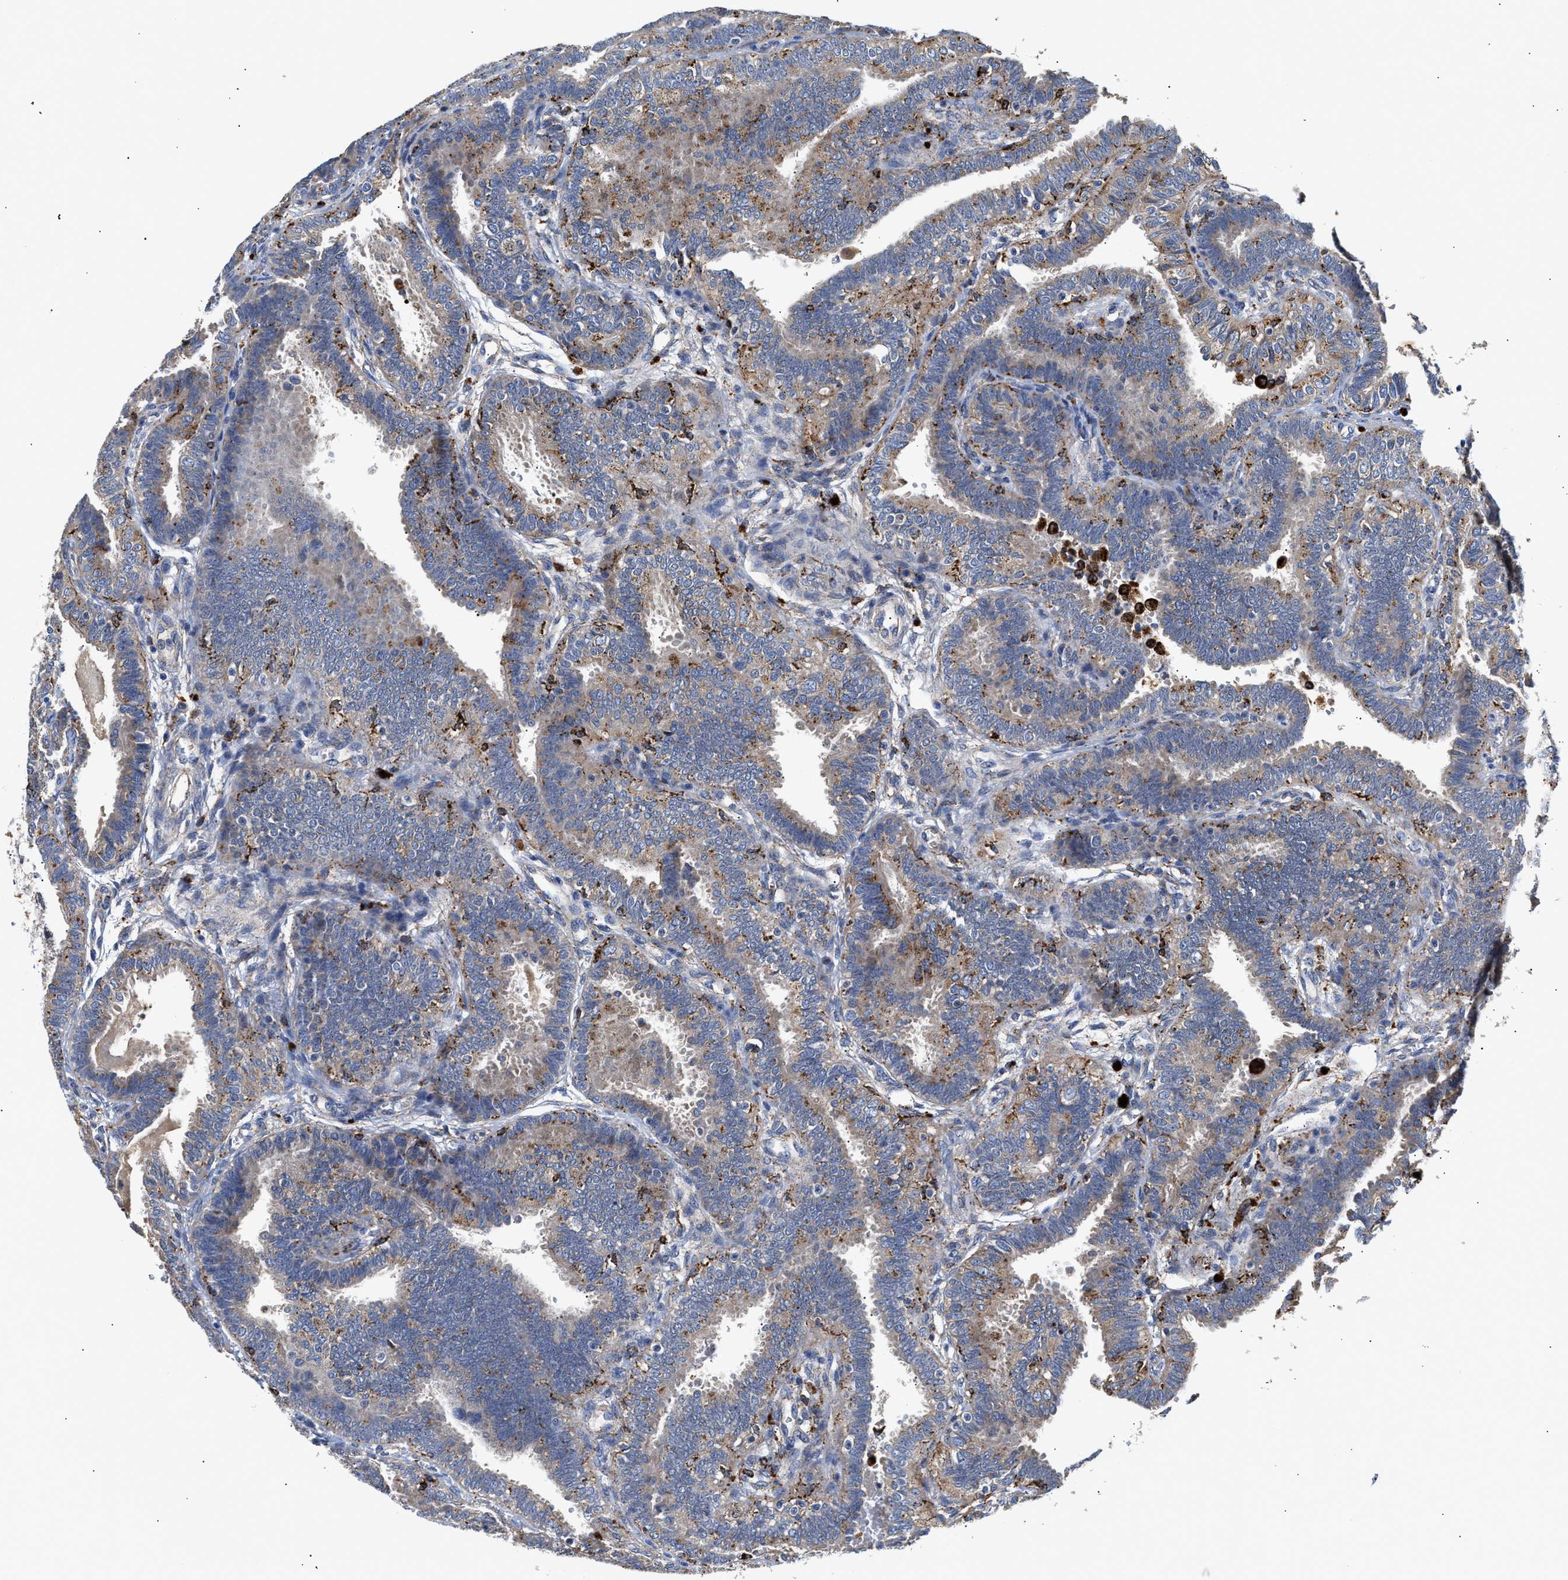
{"staining": {"intensity": "moderate", "quantity": "<25%", "location": "cytoplasmic/membranous"}, "tissue": "fallopian tube", "cell_type": "Glandular cells", "image_type": "normal", "snomed": [{"axis": "morphology", "description": "Normal tissue, NOS"}, {"axis": "topography", "description": "Fallopian tube"}, {"axis": "topography", "description": "Placenta"}], "caption": "This is a photomicrograph of immunohistochemistry staining of benign fallopian tube, which shows moderate positivity in the cytoplasmic/membranous of glandular cells.", "gene": "CCDC146", "patient": {"sex": "female", "age": 34}}